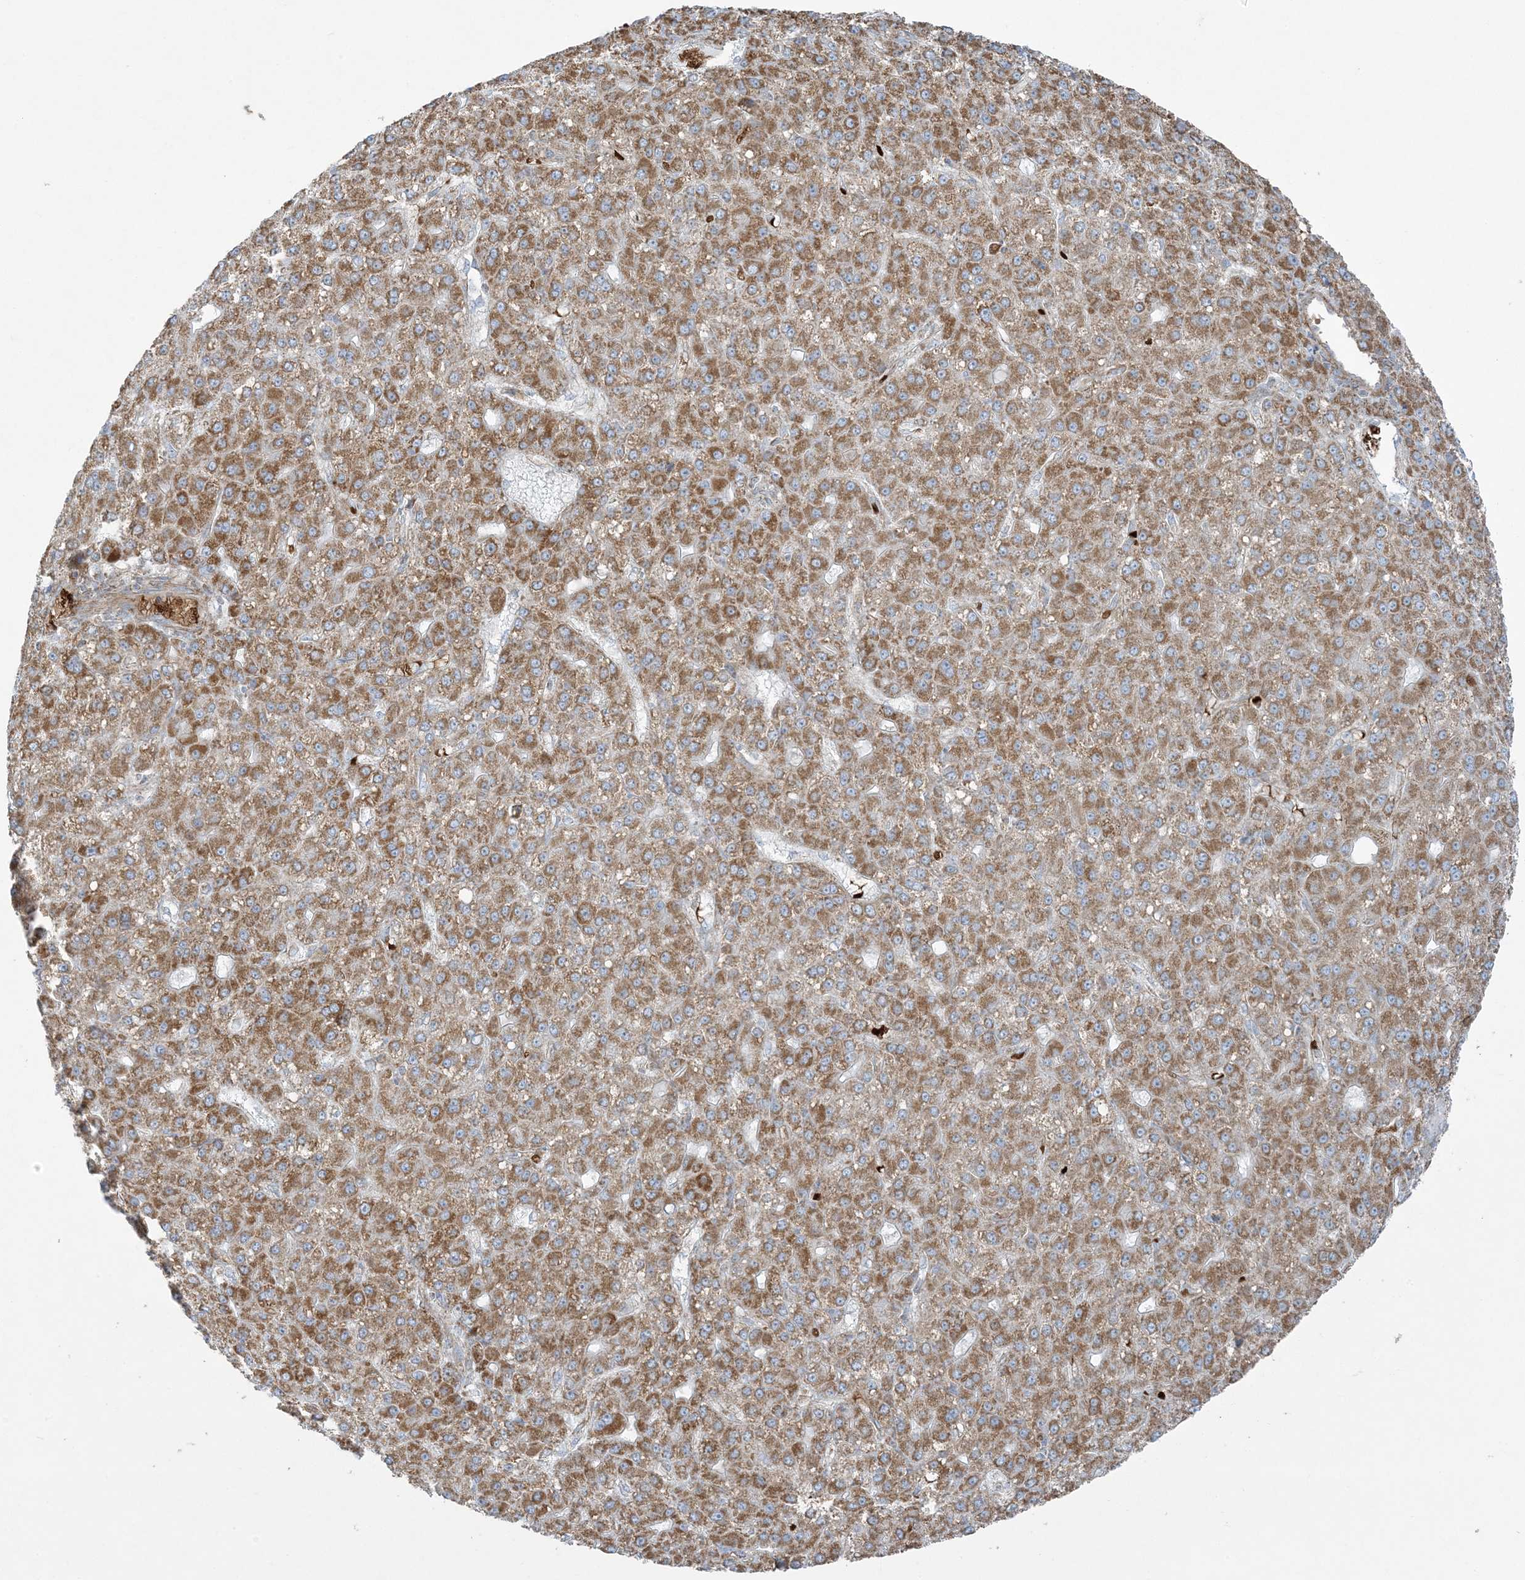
{"staining": {"intensity": "moderate", "quantity": ">75%", "location": "cytoplasmic/membranous"}, "tissue": "liver cancer", "cell_type": "Tumor cells", "image_type": "cancer", "snomed": [{"axis": "morphology", "description": "Carcinoma, Hepatocellular, NOS"}, {"axis": "topography", "description": "Liver"}], "caption": "DAB (3,3'-diaminobenzidine) immunohistochemical staining of hepatocellular carcinoma (liver) exhibits moderate cytoplasmic/membranous protein staining in approximately >75% of tumor cells. Nuclei are stained in blue.", "gene": "PIK3R4", "patient": {"sex": "male", "age": 67}}